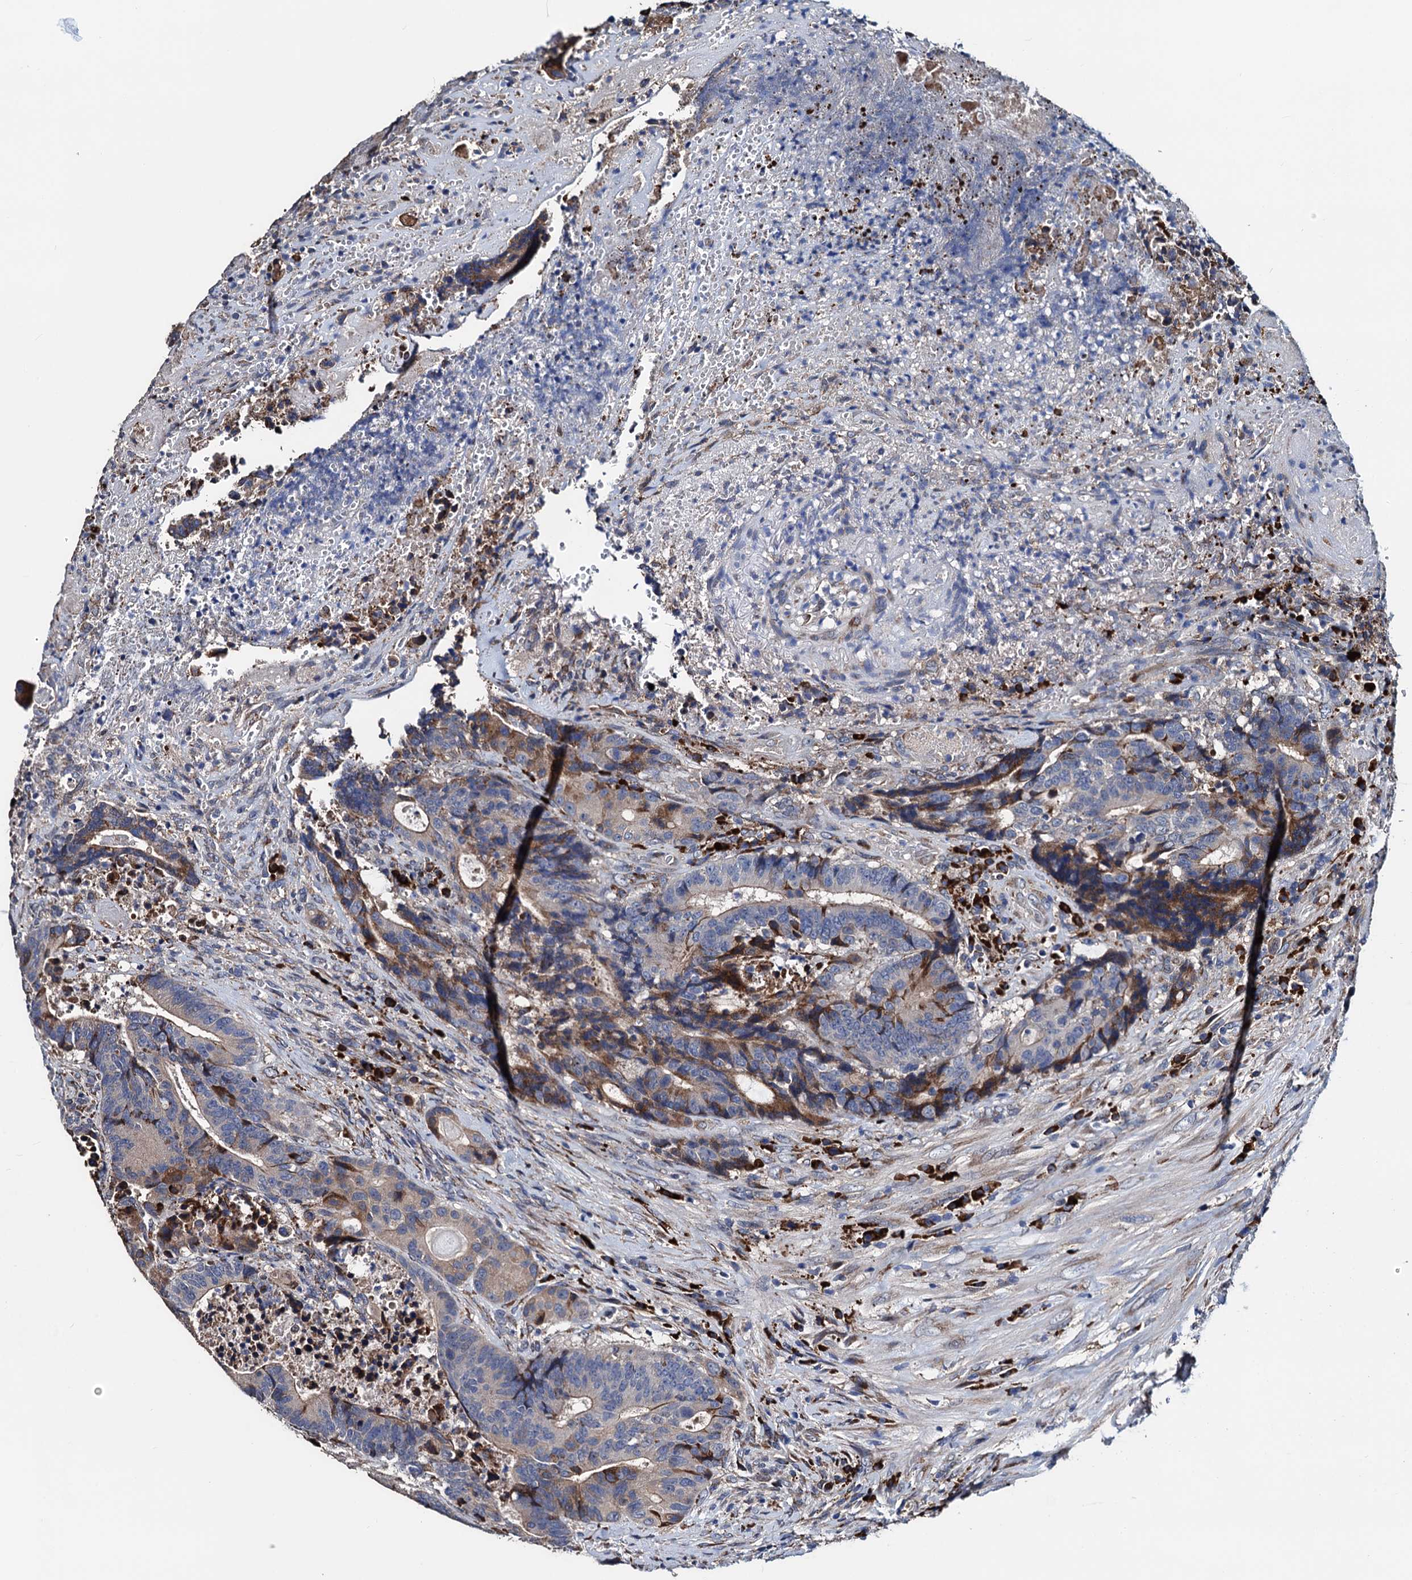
{"staining": {"intensity": "moderate", "quantity": "<25%", "location": "cytoplasmic/membranous"}, "tissue": "colorectal cancer", "cell_type": "Tumor cells", "image_type": "cancer", "snomed": [{"axis": "morphology", "description": "Adenocarcinoma, NOS"}, {"axis": "topography", "description": "Rectum"}], "caption": "Moderate cytoplasmic/membranous staining for a protein is seen in about <25% of tumor cells of colorectal cancer (adenocarcinoma) using immunohistochemistry.", "gene": "AKAP11", "patient": {"sex": "male", "age": 69}}